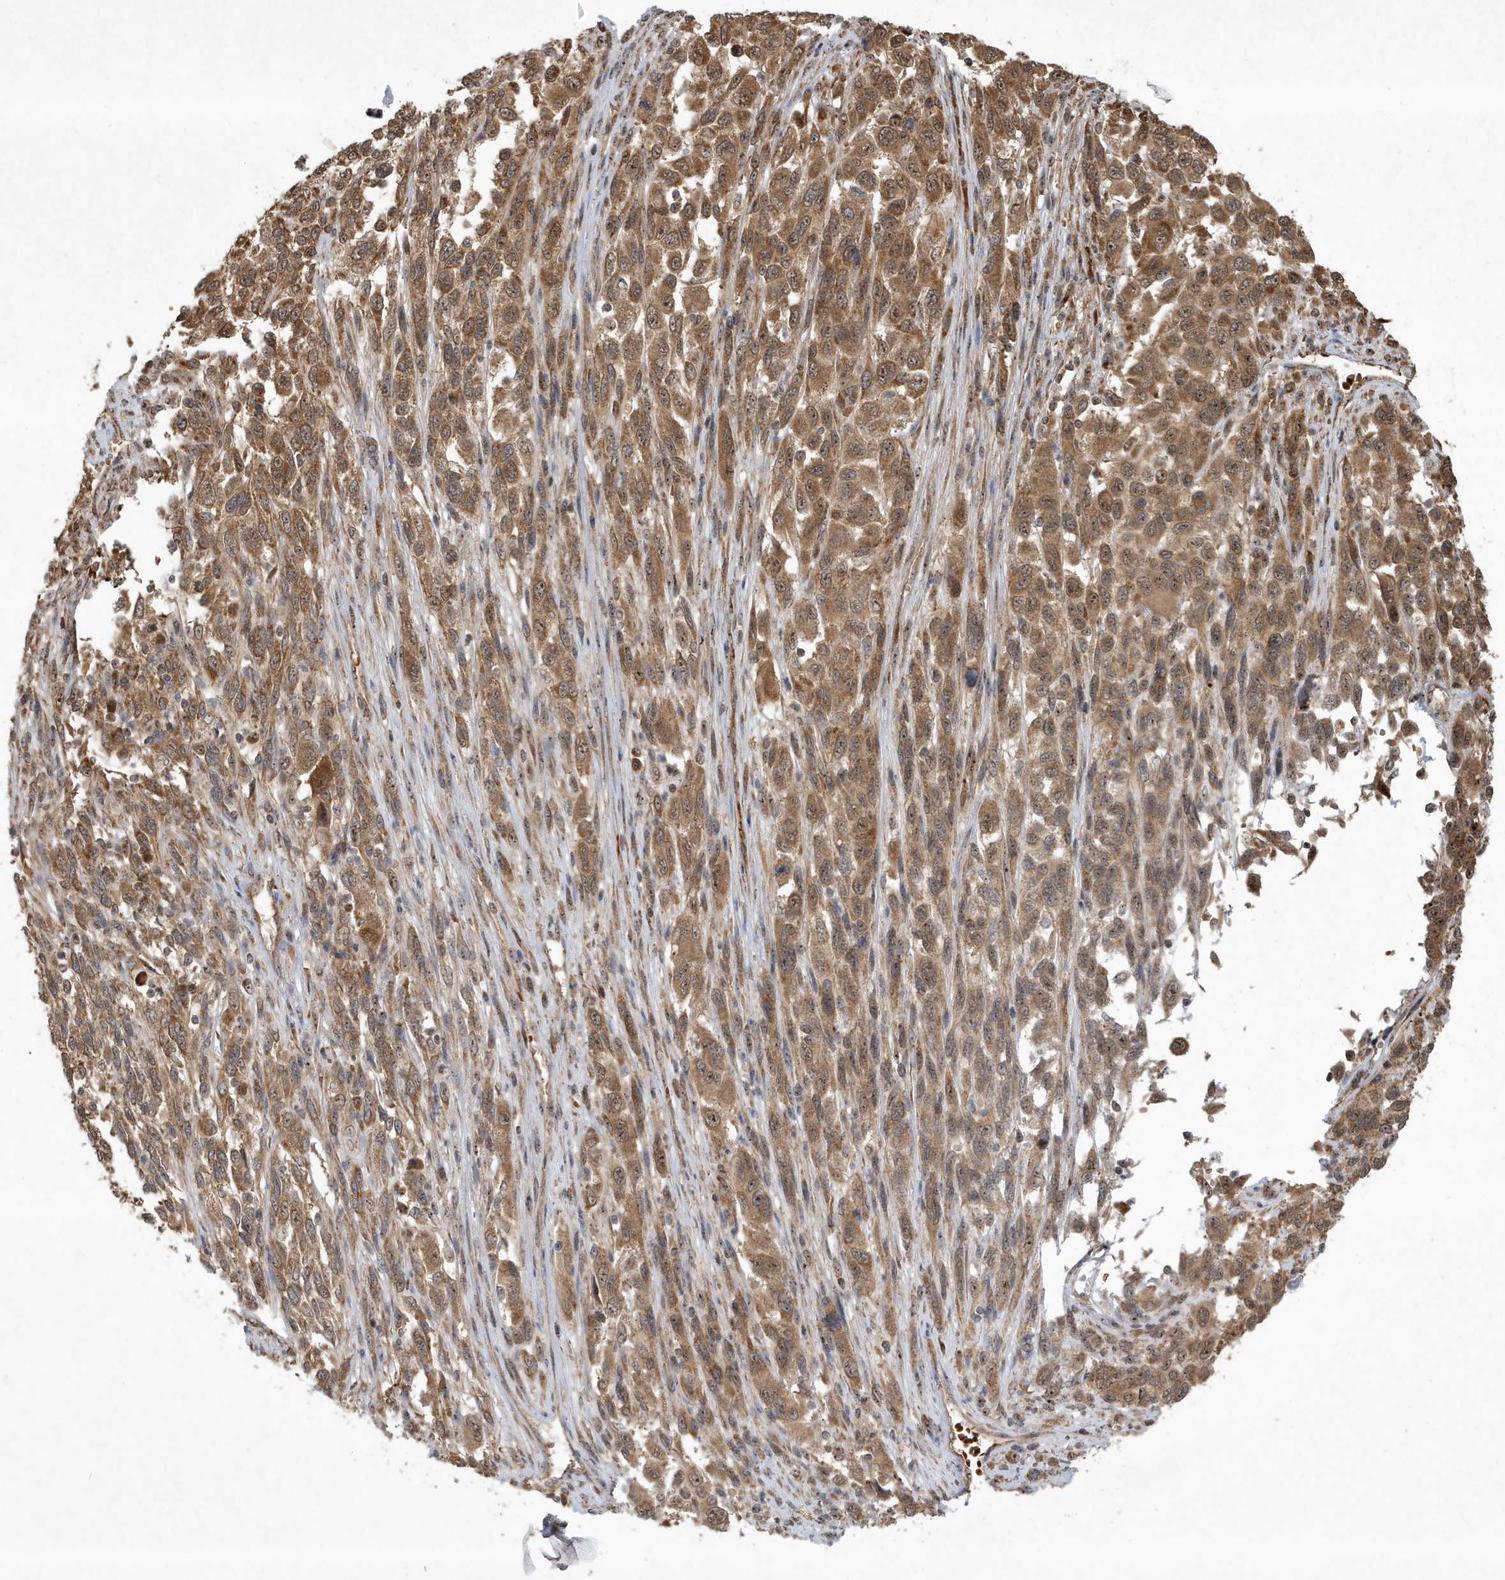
{"staining": {"intensity": "moderate", "quantity": ">75%", "location": "cytoplasmic/membranous,nuclear"}, "tissue": "melanoma", "cell_type": "Tumor cells", "image_type": "cancer", "snomed": [{"axis": "morphology", "description": "Malignant melanoma, Metastatic site"}, {"axis": "topography", "description": "Lymph node"}], "caption": "This is an image of immunohistochemistry staining of malignant melanoma (metastatic site), which shows moderate expression in the cytoplasmic/membranous and nuclear of tumor cells.", "gene": "ABCB9", "patient": {"sex": "male", "age": 61}}